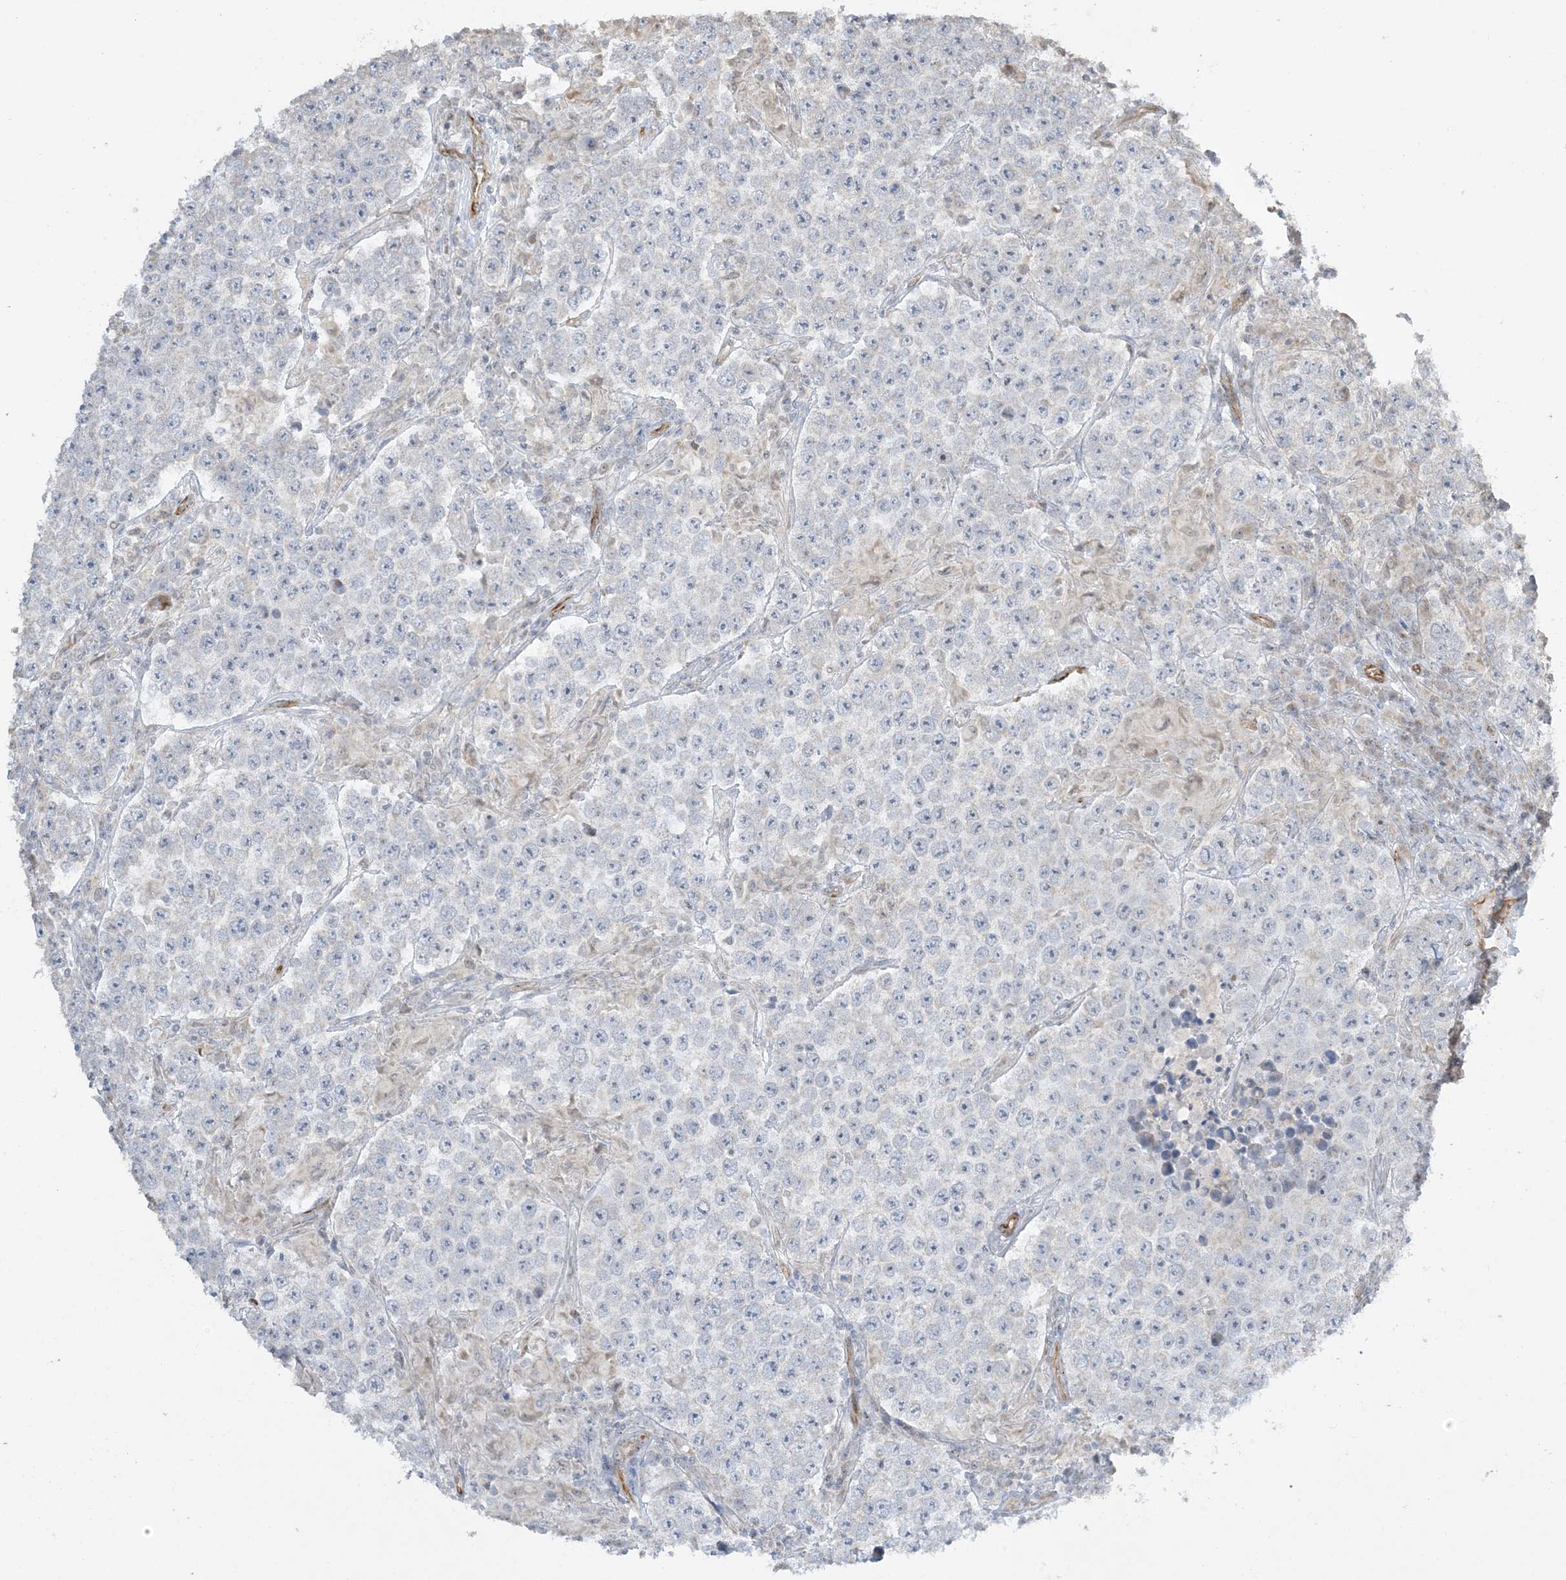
{"staining": {"intensity": "negative", "quantity": "none", "location": "none"}, "tissue": "testis cancer", "cell_type": "Tumor cells", "image_type": "cancer", "snomed": [{"axis": "morphology", "description": "Normal tissue, NOS"}, {"axis": "morphology", "description": "Urothelial carcinoma, High grade"}, {"axis": "morphology", "description": "Seminoma, NOS"}, {"axis": "morphology", "description": "Carcinoma, Embryonal, NOS"}, {"axis": "topography", "description": "Urinary bladder"}, {"axis": "topography", "description": "Testis"}], "caption": "Protein analysis of testis cancer (embryonal carcinoma) exhibits no significant staining in tumor cells. (DAB immunohistochemistry, high magnification).", "gene": "AGA", "patient": {"sex": "male", "age": 41}}